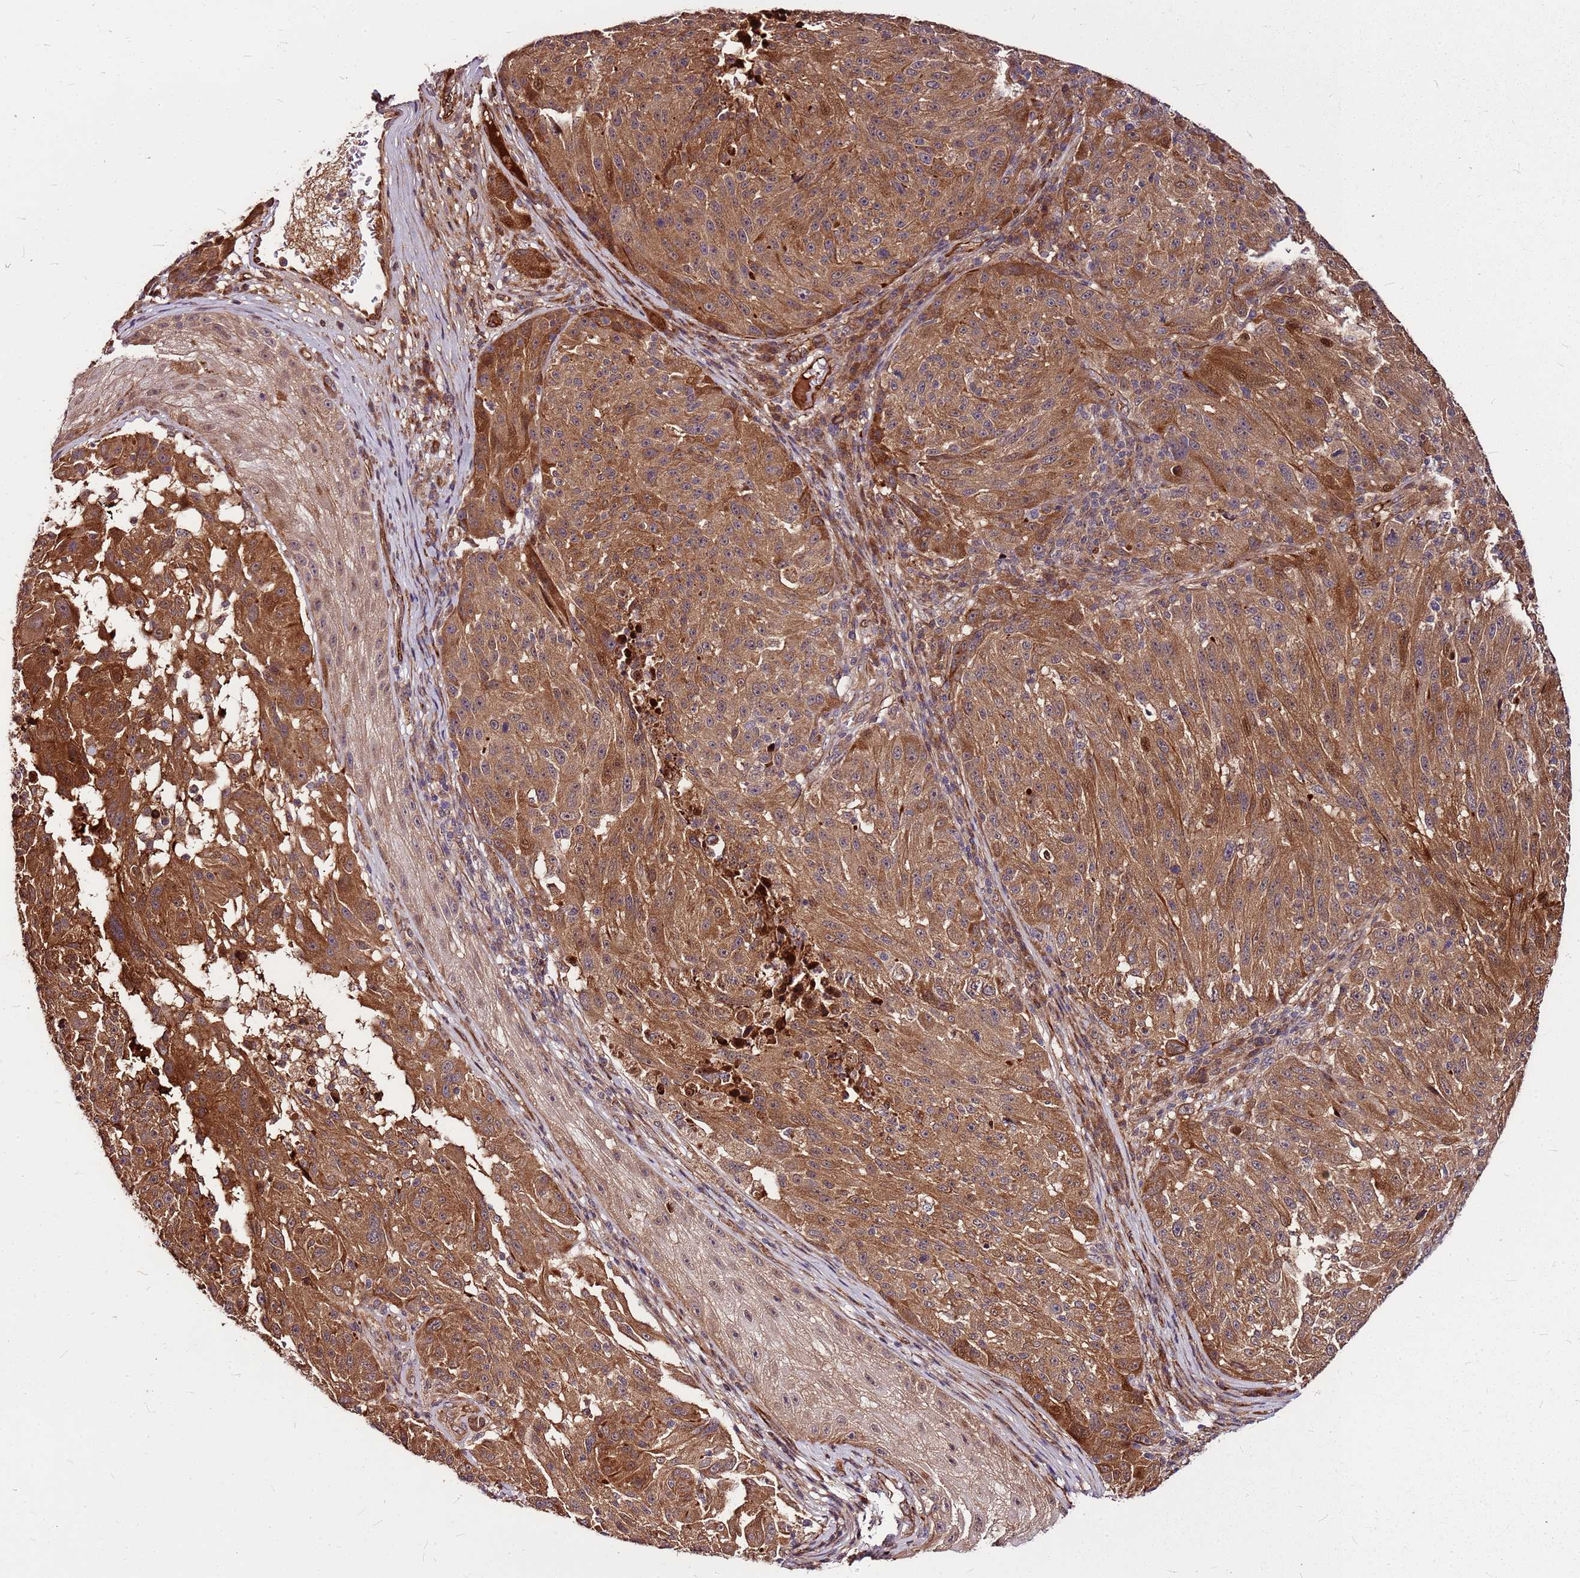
{"staining": {"intensity": "moderate", "quantity": ">75%", "location": "cytoplasmic/membranous,nuclear"}, "tissue": "melanoma", "cell_type": "Tumor cells", "image_type": "cancer", "snomed": [{"axis": "morphology", "description": "Malignant melanoma, NOS"}, {"axis": "topography", "description": "Skin"}], "caption": "Approximately >75% of tumor cells in melanoma exhibit moderate cytoplasmic/membranous and nuclear protein staining as visualized by brown immunohistochemical staining.", "gene": "LYPLAL1", "patient": {"sex": "male", "age": 53}}